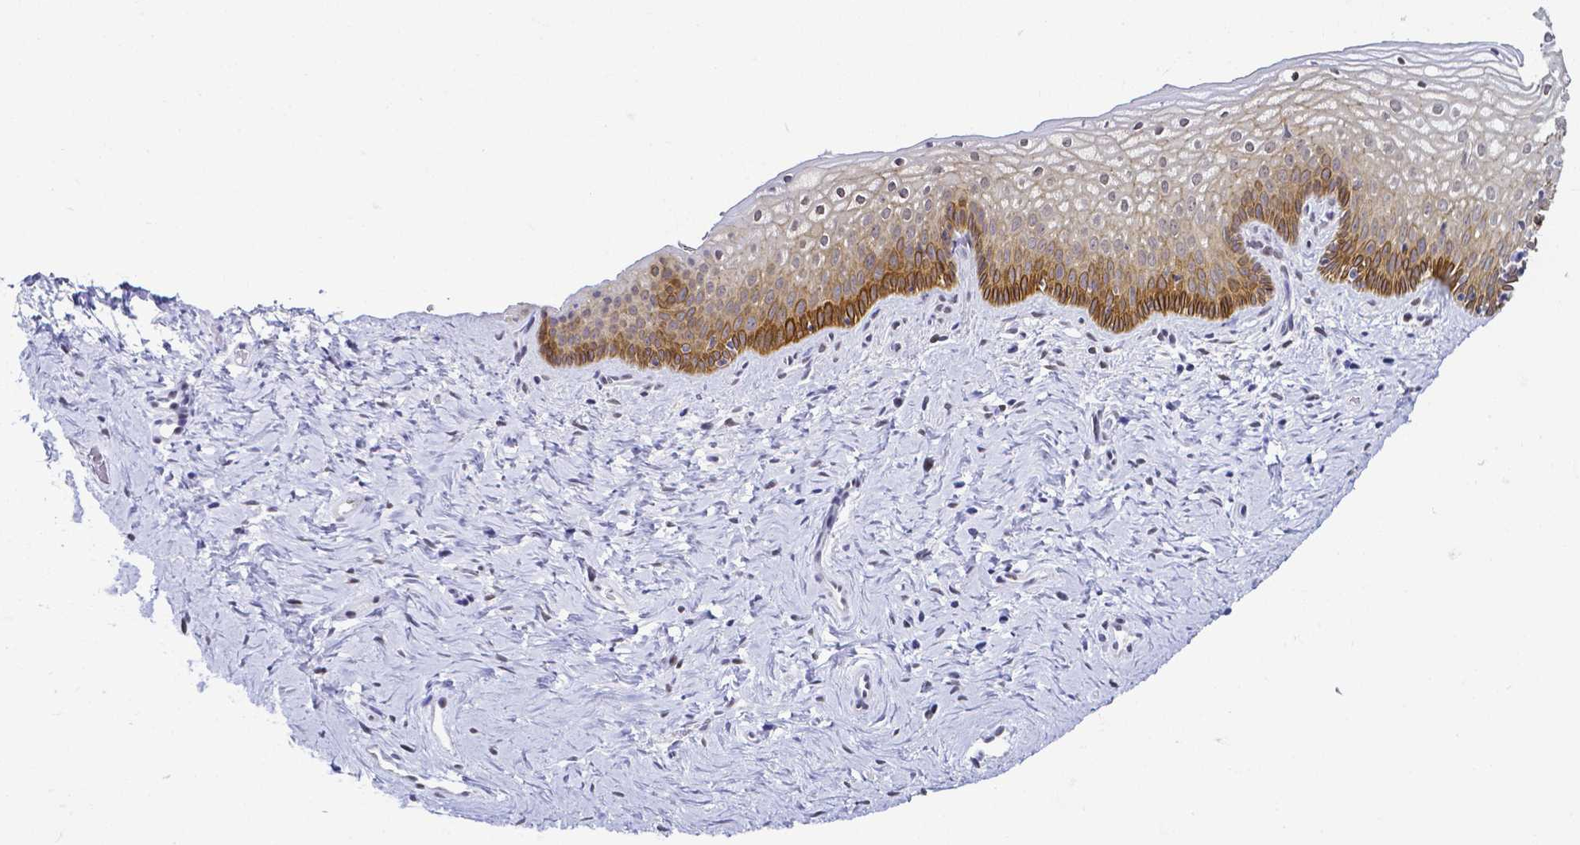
{"staining": {"intensity": "strong", "quantity": "<25%", "location": "cytoplasmic/membranous"}, "tissue": "vagina", "cell_type": "Squamous epithelial cells", "image_type": "normal", "snomed": [{"axis": "morphology", "description": "Normal tissue, NOS"}, {"axis": "topography", "description": "Vagina"}], "caption": "Immunohistochemical staining of unremarkable vagina reveals strong cytoplasmic/membranous protein staining in about <25% of squamous epithelial cells.", "gene": "FAM83G", "patient": {"sex": "female", "age": 45}}